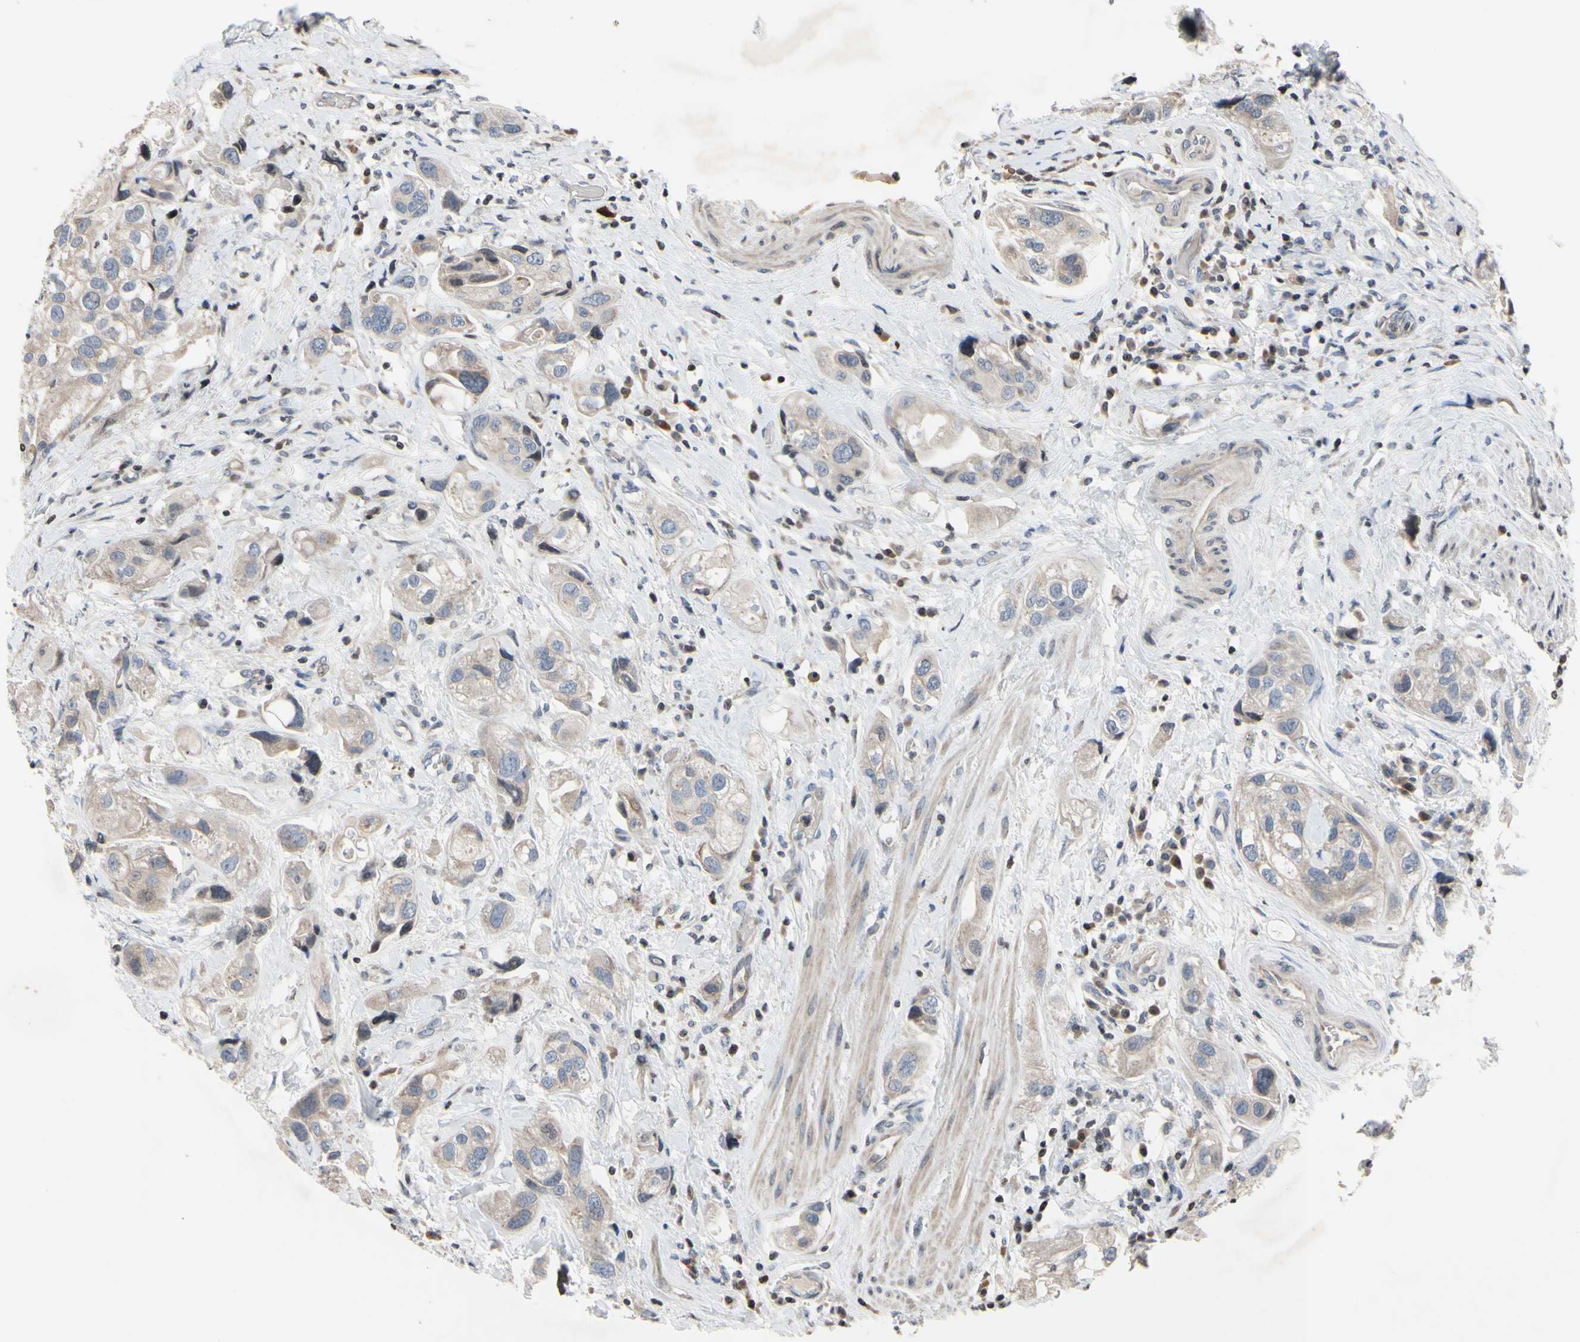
{"staining": {"intensity": "weak", "quantity": ">75%", "location": "cytoplasmic/membranous"}, "tissue": "urothelial cancer", "cell_type": "Tumor cells", "image_type": "cancer", "snomed": [{"axis": "morphology", "description": "Urothelial carcinoma, High grade"}, {"axis": "topography", "description": "Urinary bladder"}], "caption": "Urothelial carcinoma (high-grade) stained for a protein displays weak cytoplasmic/membranous positivity in tumor cells.", "gene": "ARG1", "patient": {"sex": "female", "age": 64}}